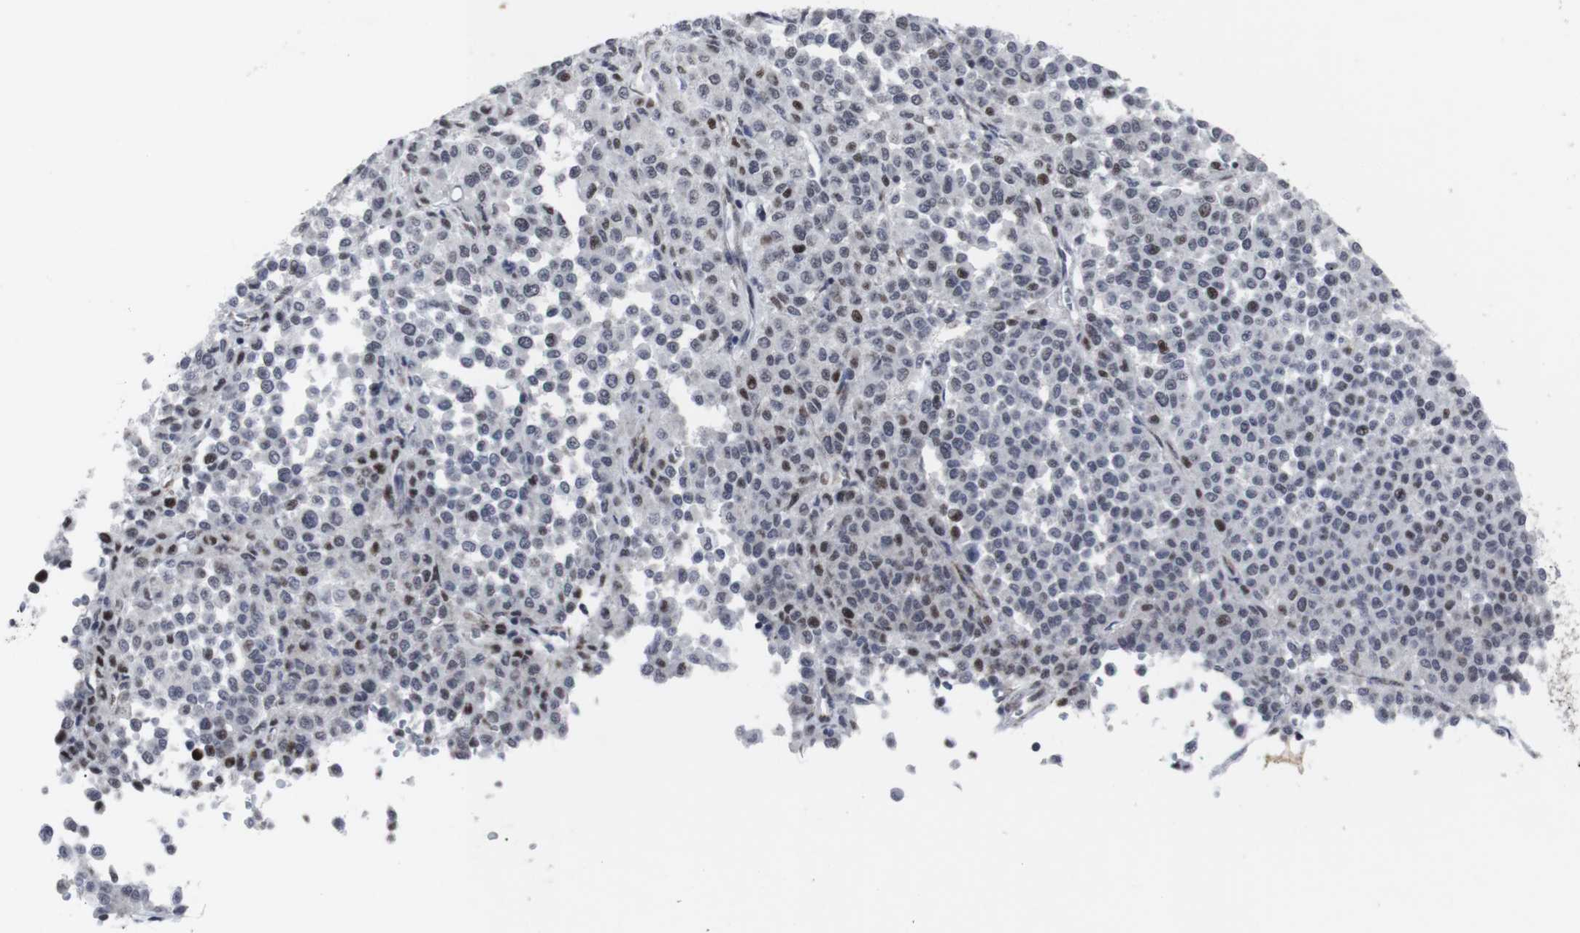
{"staining": {"intensity": "moderate", "quantity": "<25%", "location": "nuclear"}, "tissue": "melanoma", "cell_type": "Tumor cells", "image_type": "cancer", "snomed": [{"axis": "morphology", "description": "Malignant melanoma, Metastatic site"}, {"axis": "topography", "description": "Pancreas"}], "caption": "Human melanoma stained for a protein (brown) reveals moderate nuclear positive expression in approximately <25% of tumor cells.", "gene": "MLH1", "patient": {"sex": "female", "age": 30}}